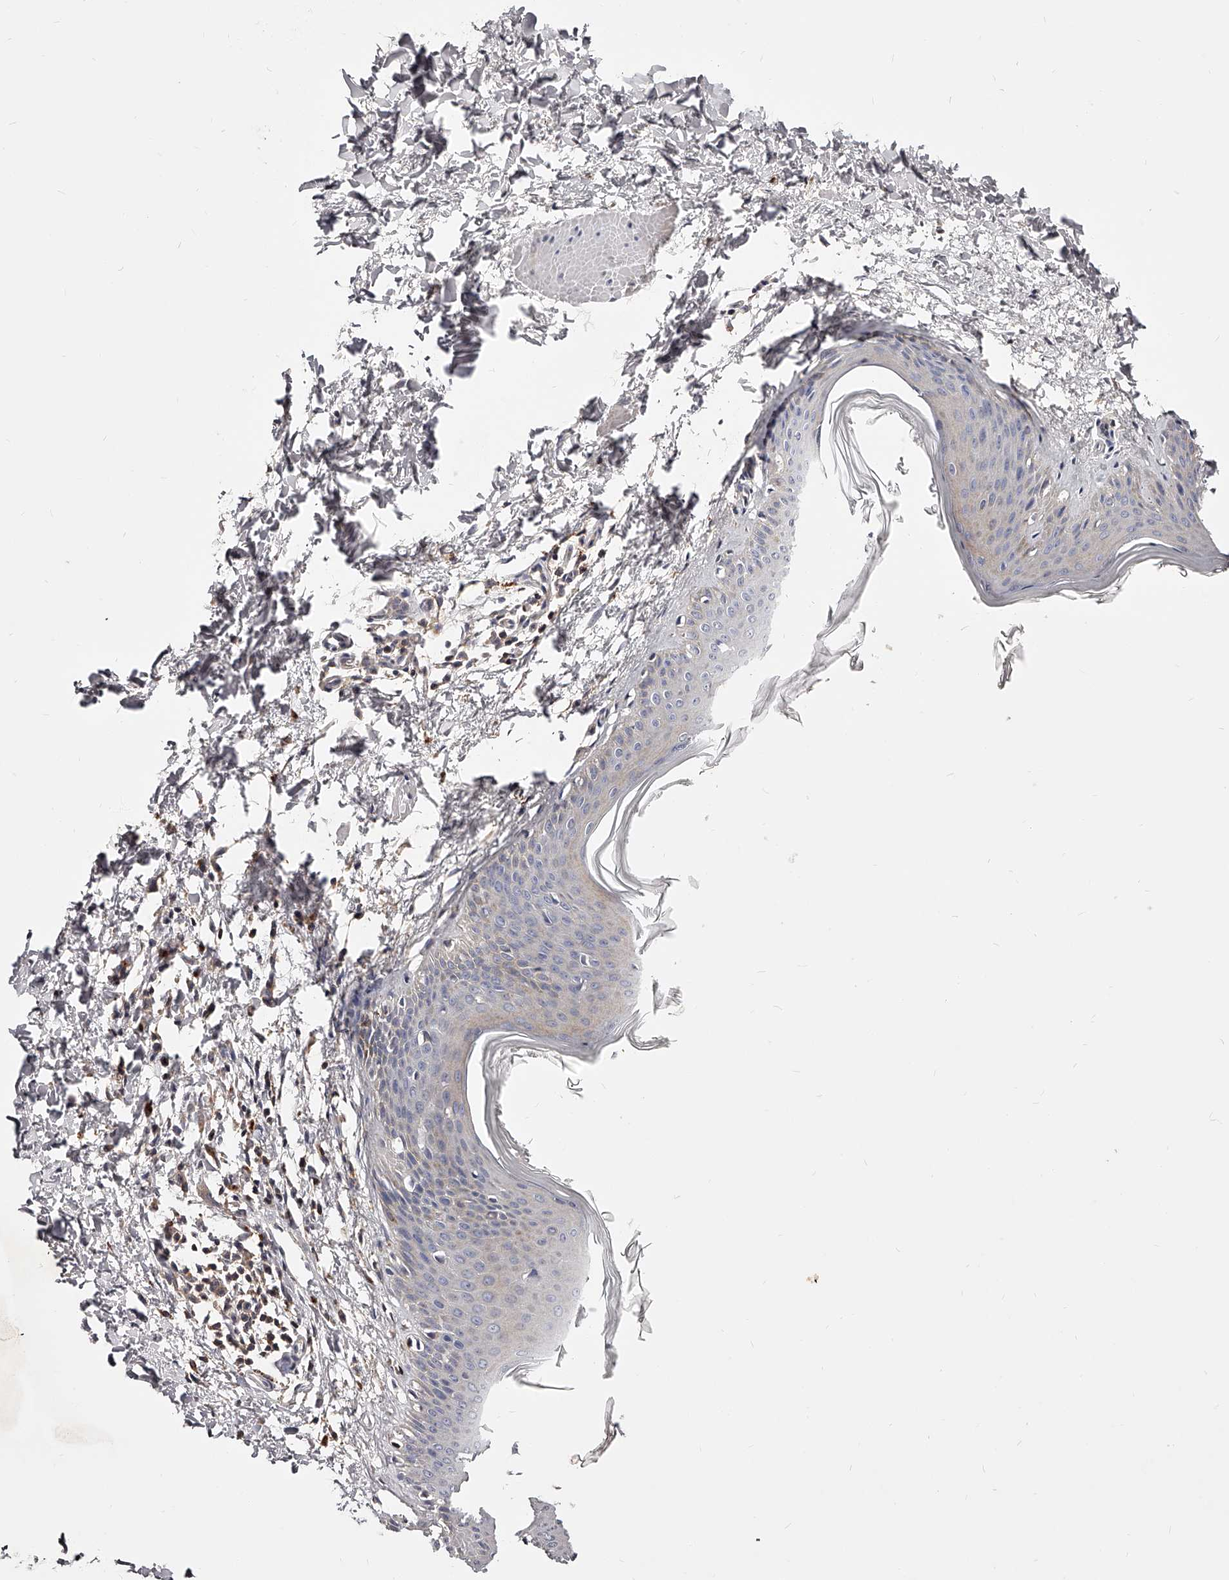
{"staining": {"intensity": "weak", "quantity": ">75%", "location": "cytoplasmic/membranous"}, "tissue": "skin", "cell_type": "Fibroblasts", "image_type": "normal", "snomed": [{"axis": "morphology", "description": "Normal tissue, NOS"}, {"axis": "topography", "description": "Skin"}], "caption": "IHC of unremarkable skin displays low levels of weak cytoplasmic/membranous expression in approximately >75% of fibroblasts. (DAB = brown stain, brightfield microscopy at high magnification).", "gene": "PHACTR1", "patient": {"sex": "female", "age": 27}}